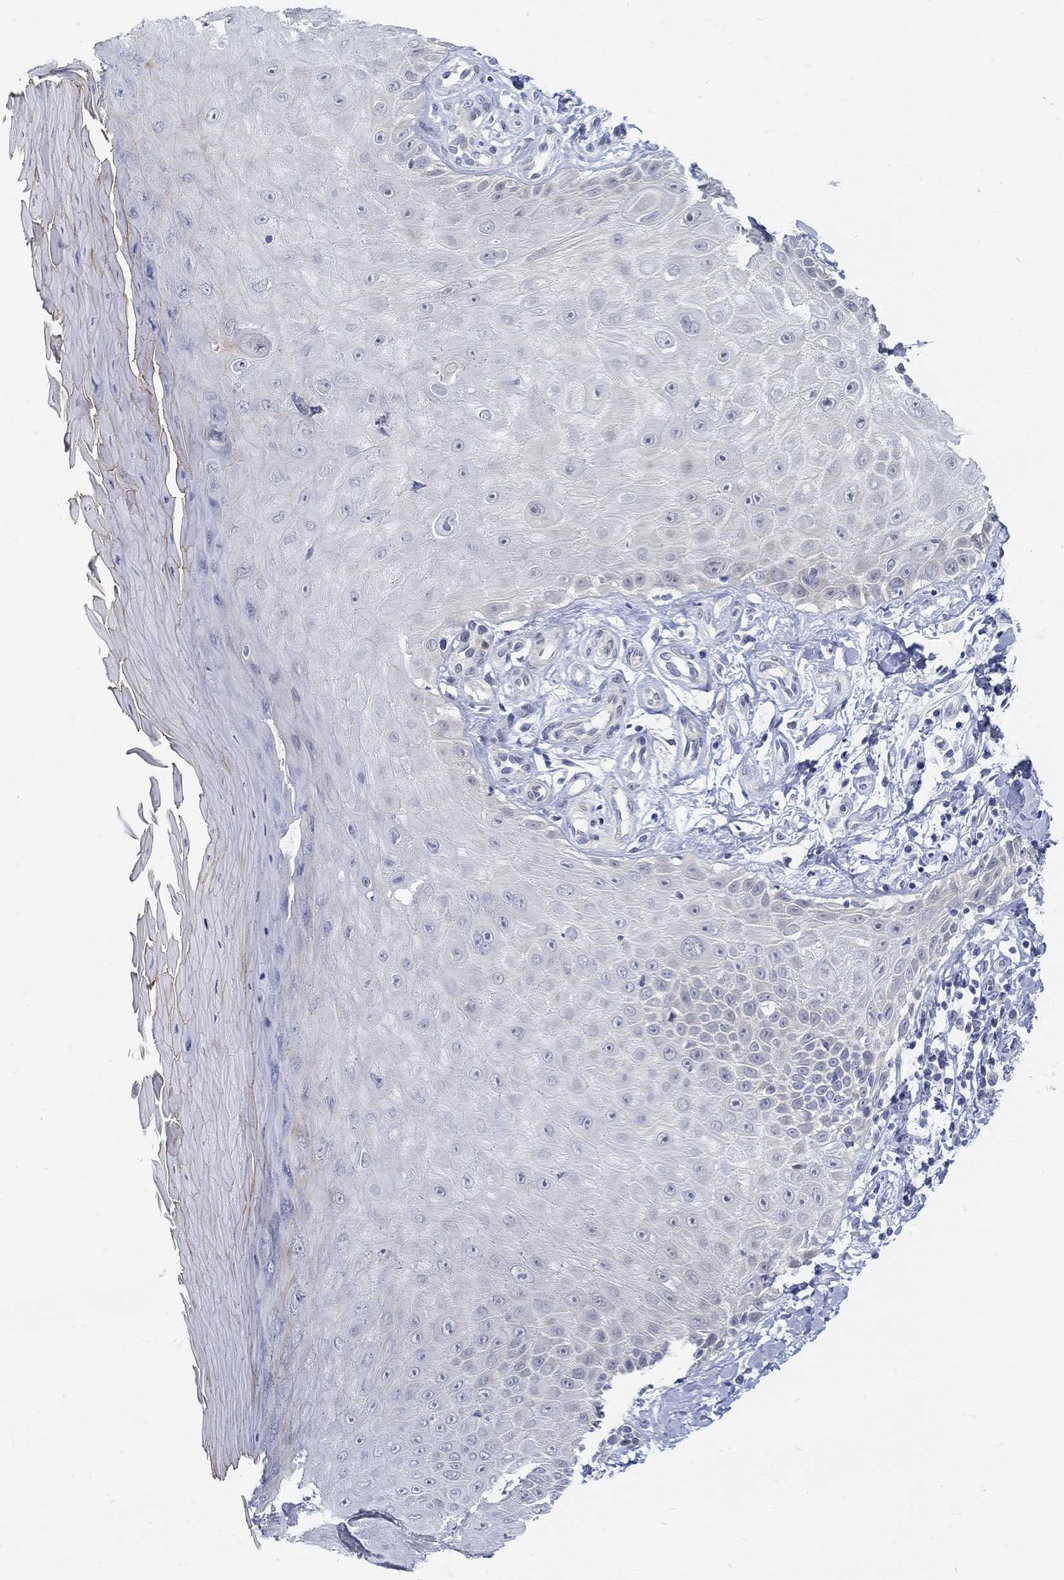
{"staining": {"intensity": "negative", "quantity": "none", "location": "none"}, "tissue": "skin", "cell_type": "Fibroblasts", "image_type": "normal", "snomed": [{"axis": "morphology", "description": "Normal tissue, NOS"}, {"axis": "morphology", "description": "Inflammation, NOS"}, {"axis": "morphology", "description": "Fibrosis, NOS"}, {"axis": "topography", "description": "Skin"}], "caption": "Human skin stained for a protein using immunohistochemistry (IHC) shows no positivity in fibroblasts.", "gene": "SNTG2", "patient": {"sex": "male", "age": 71}}